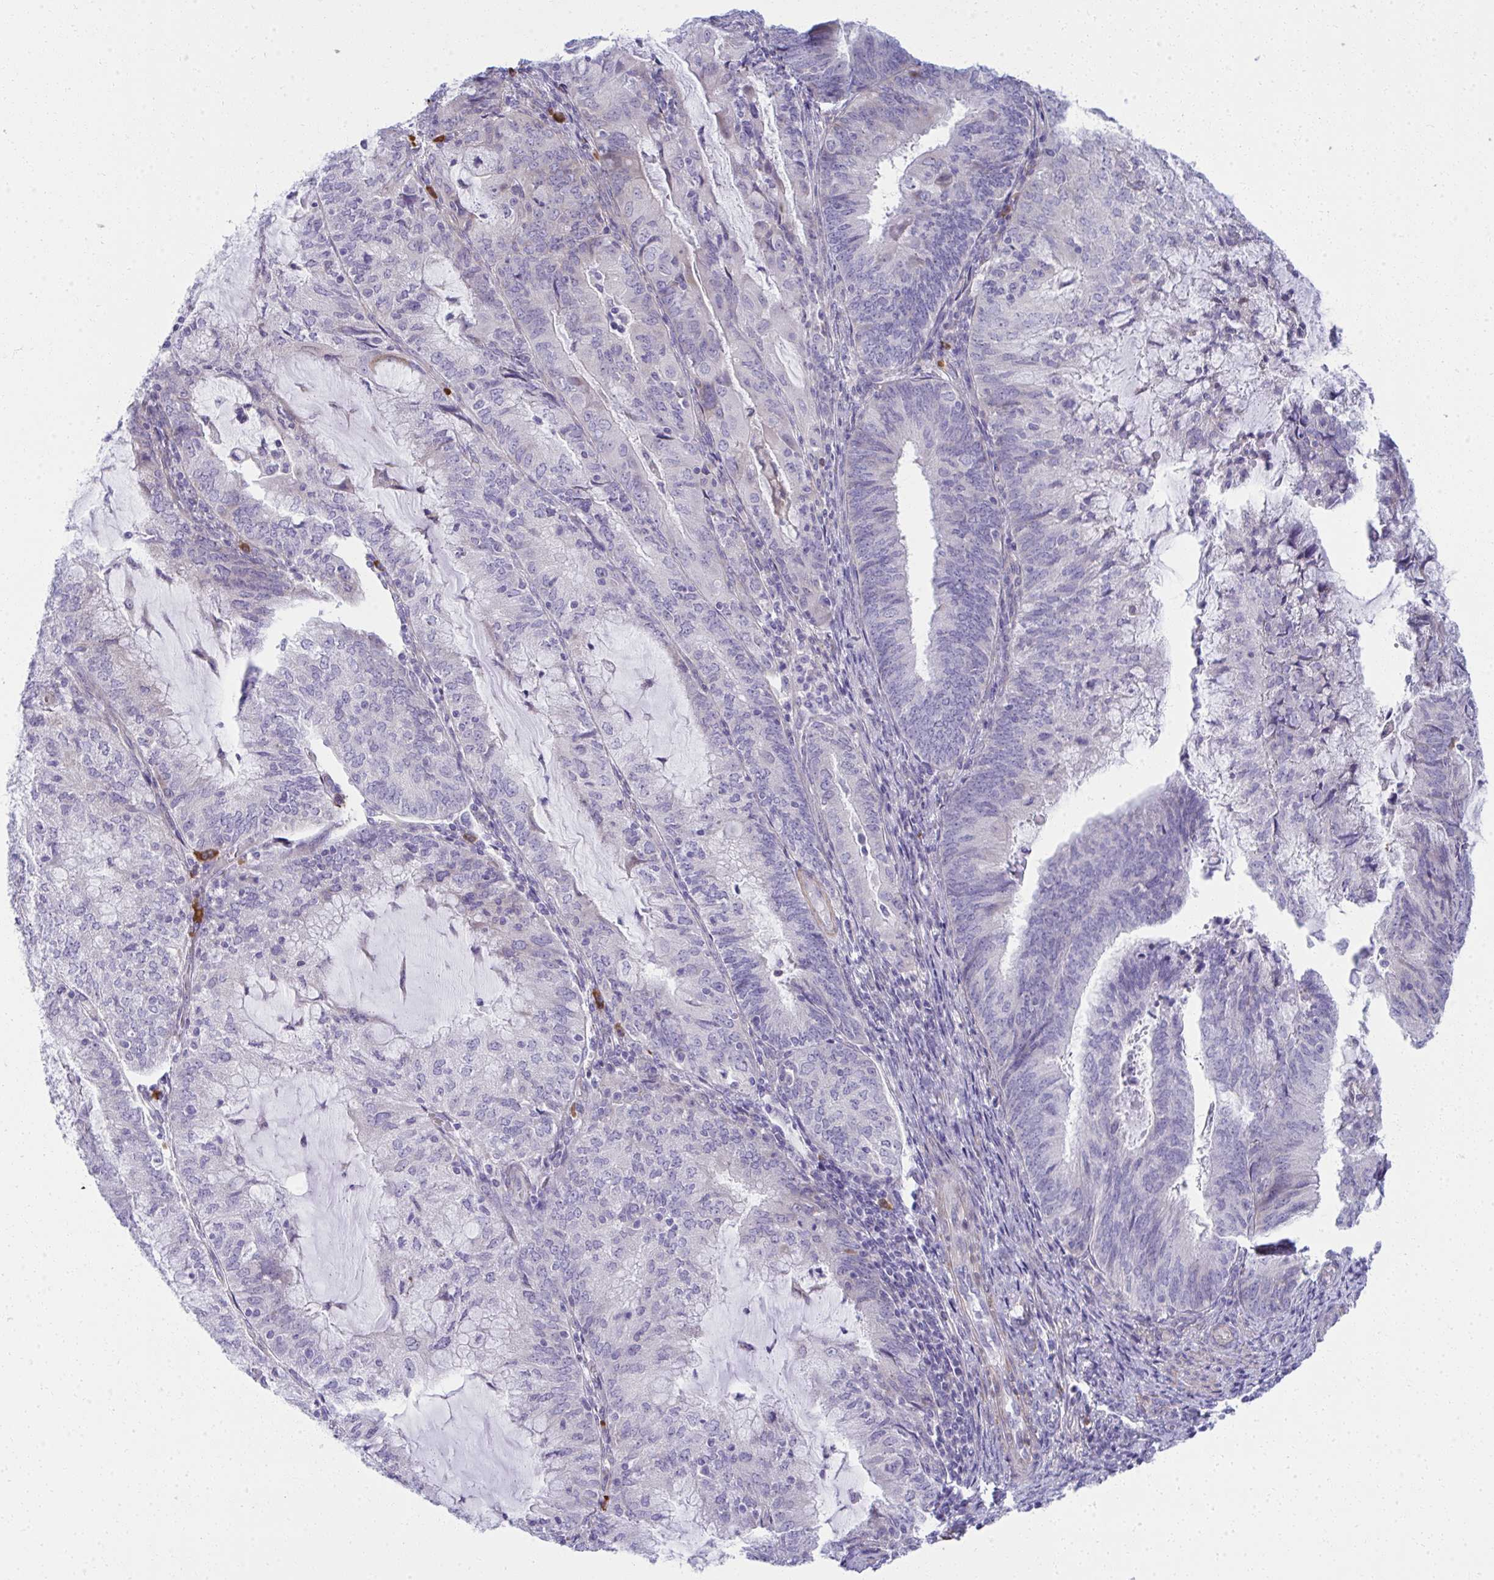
{"staining": {"intensity": "negative", "quantity": "none", "location": "none"}, "tissue": "endometrial cancer", "cell_type": "Tumor cells", "image_type": "cancer", "snomed": [{"axis": "morphology", "description": "Adenocarcinoma, NOS"}, {"axis": "topography", "description": "Endometrium"}], "caption": "An IHC image of endometrial adenocarcinoma is shown. There is no staining in tumor cells of endometrial adenocarcinoma.", "gene": "PUS7L", "patient": {"sex": "female", "age": 81}}